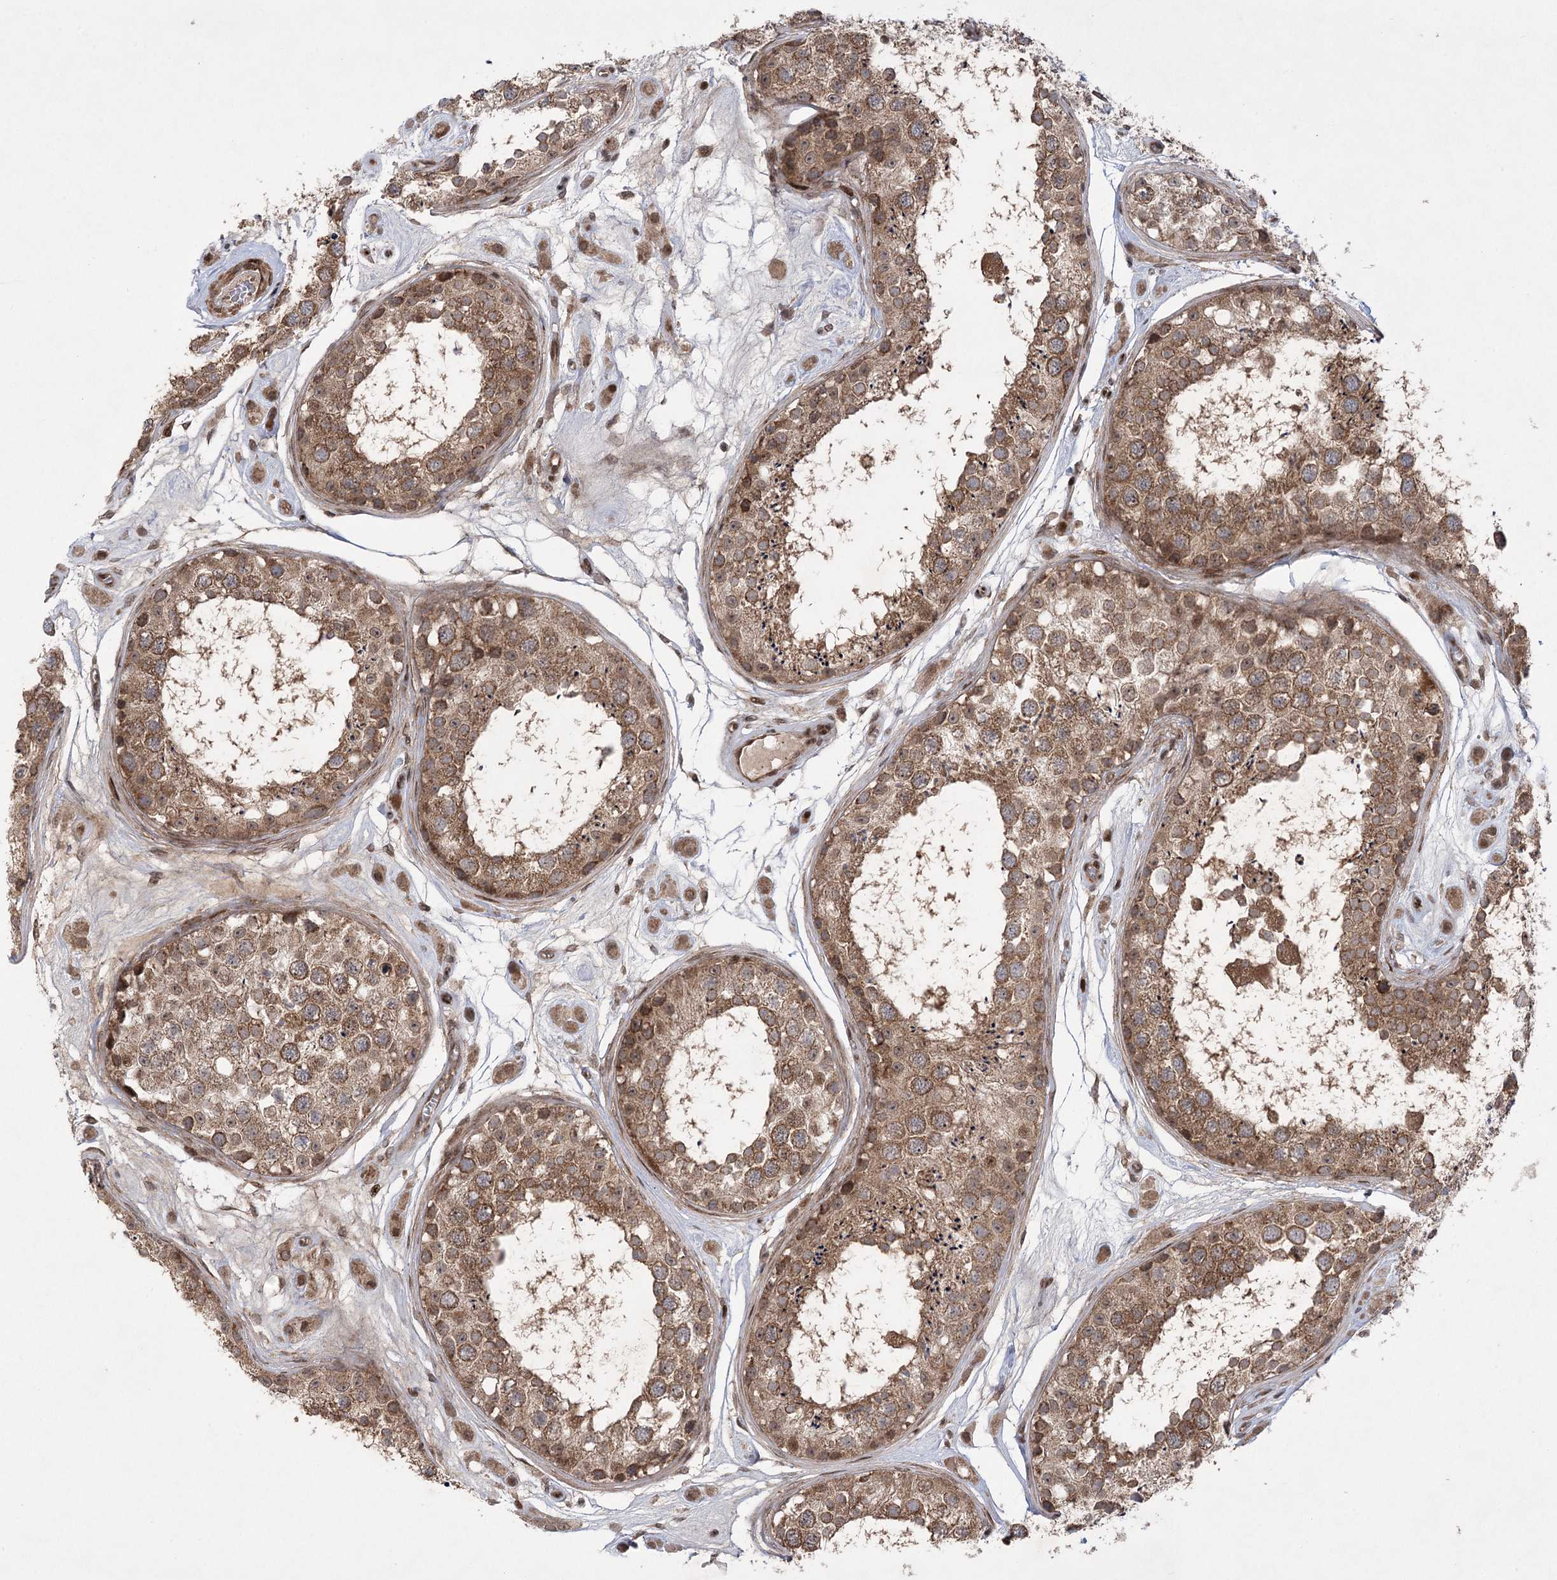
{"staining": {"intensity": "moderate", "quantity": ">75%", "location": "cytoplasmic/membranous"}, "tissue": "testis", "cell_type": "Cells in seminiferous ducts", "image_type": "normal", "snomed": [{"axis": "morphology", "description": "Normal tissue, NOS"}, {"axis": "topography", "description": "Testis"}], "caption": "Protein staining shows moderate cytoplasmic/membranous expression in approximately >75% of cells in seminiferous ducts in normal testis. The staining was performed using DAB (3,3'-diaminobenzidine) to visualize the protein expression in brown, while the nuclei were stained in blue with hematoxylin (Magnification: 20x).", "gene": "TENM2", "patient": {"sex": "male", "age": 25}}